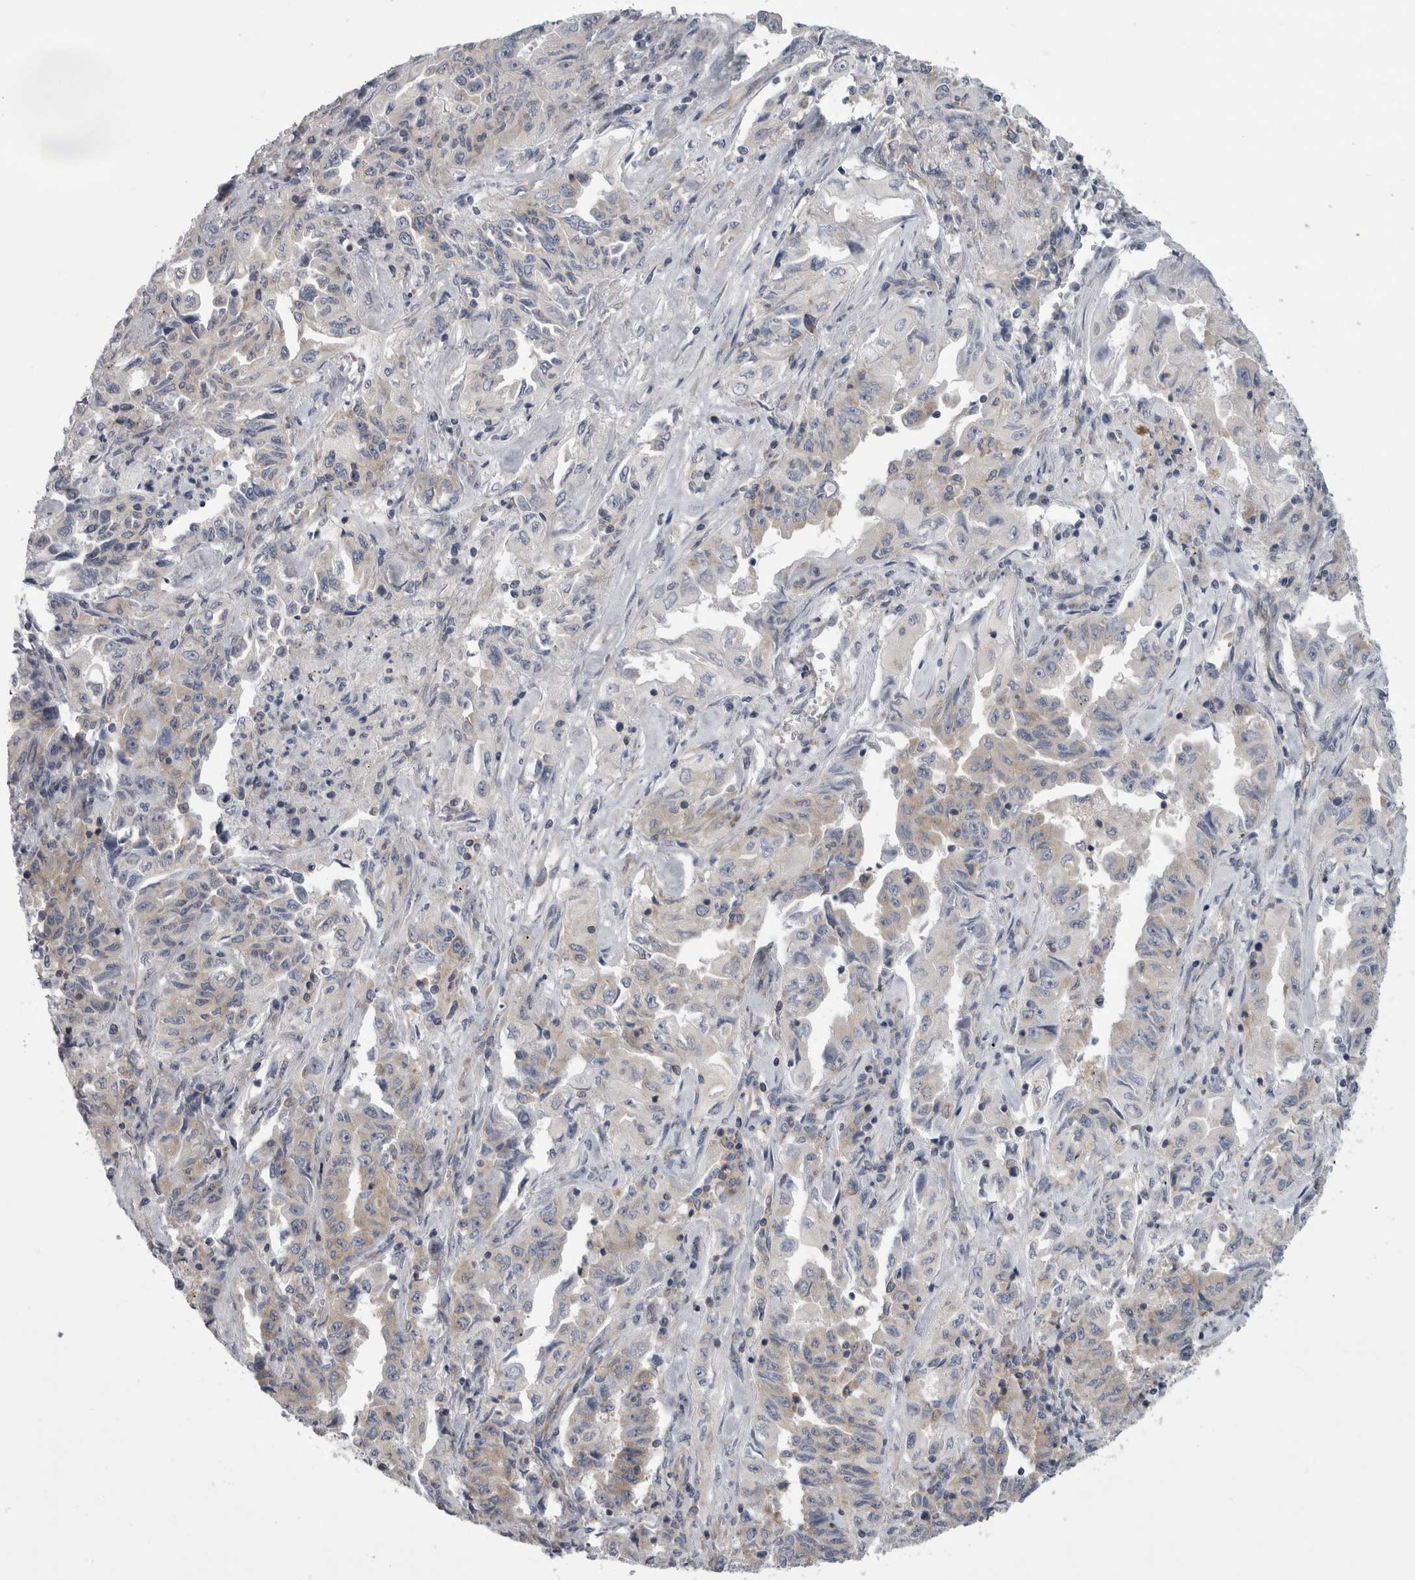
{"staining": {"intensity": "weak", "quantity": "<25%", "location": "cytoplasmic/membranous"}, "tissue": "lung cancer", "cell_type": "Tumor cells", "image_type": "cancer", "snomed": [{"axis": "morphology", "description": "Adenocarcinoma, NOS"}, {"axis": "topography", "description": "Lung"}], "caption": "Adenocarcinoma (lung) stained for a protein using immunohistochemistry (IHC) displays no staining tumor cells.", "gene": "PRRC2C", "patient": {"sex": "female", "age": 51}}